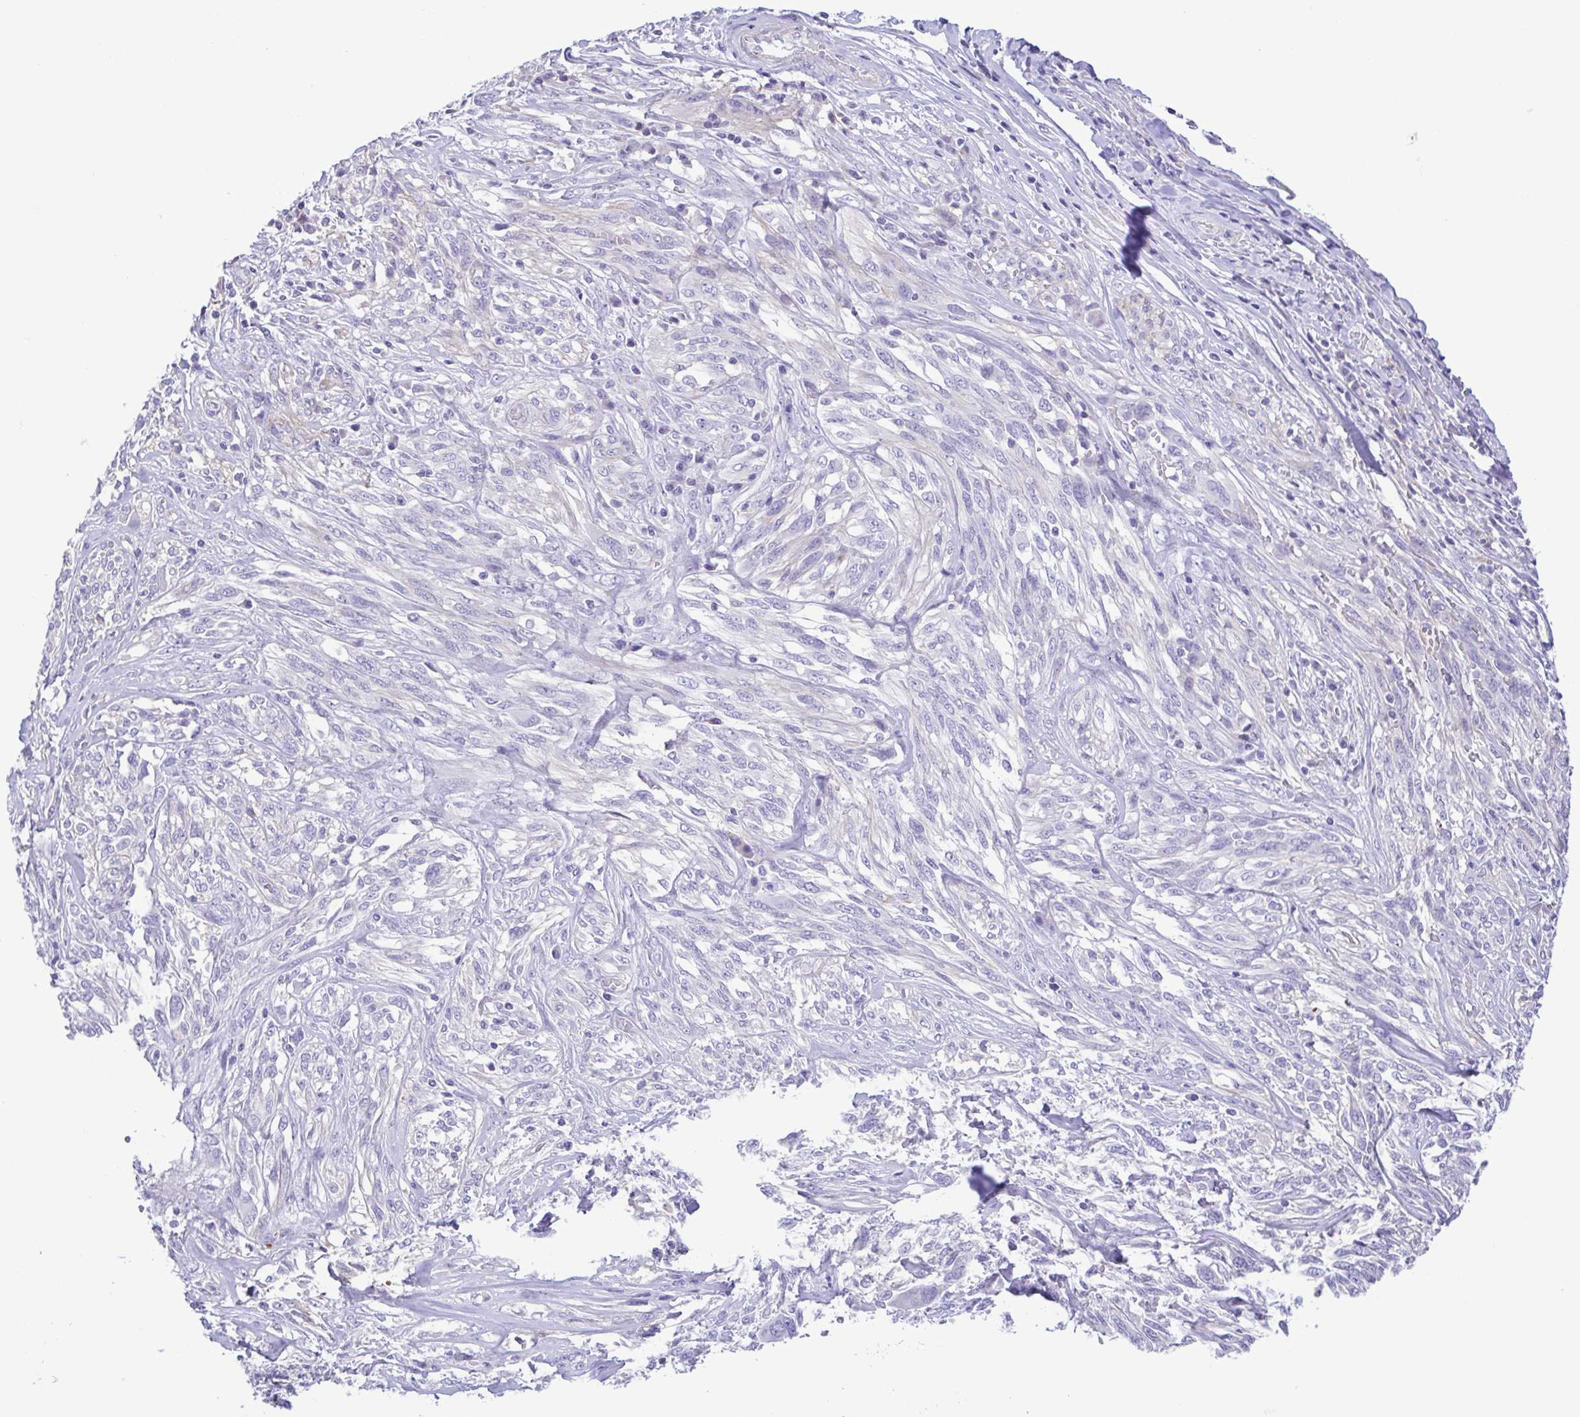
{"staining": {"intensity": "negative", "quantity": "none", "location": "none"}, "tissue": "melanoma", "cell_type": "Tumor cells", "image_type": "cancer", "snomed": [{"axis": "morphology", "description": "Malignant melanoma, NOS"}, {"axis": "topography", "description": "Skin"}], "caption": "Protein analysis of melanoma reveals no significant positivity in tumor cells.", "gene": "GPR182", "patient": {"sex": "female", "age": 91}}